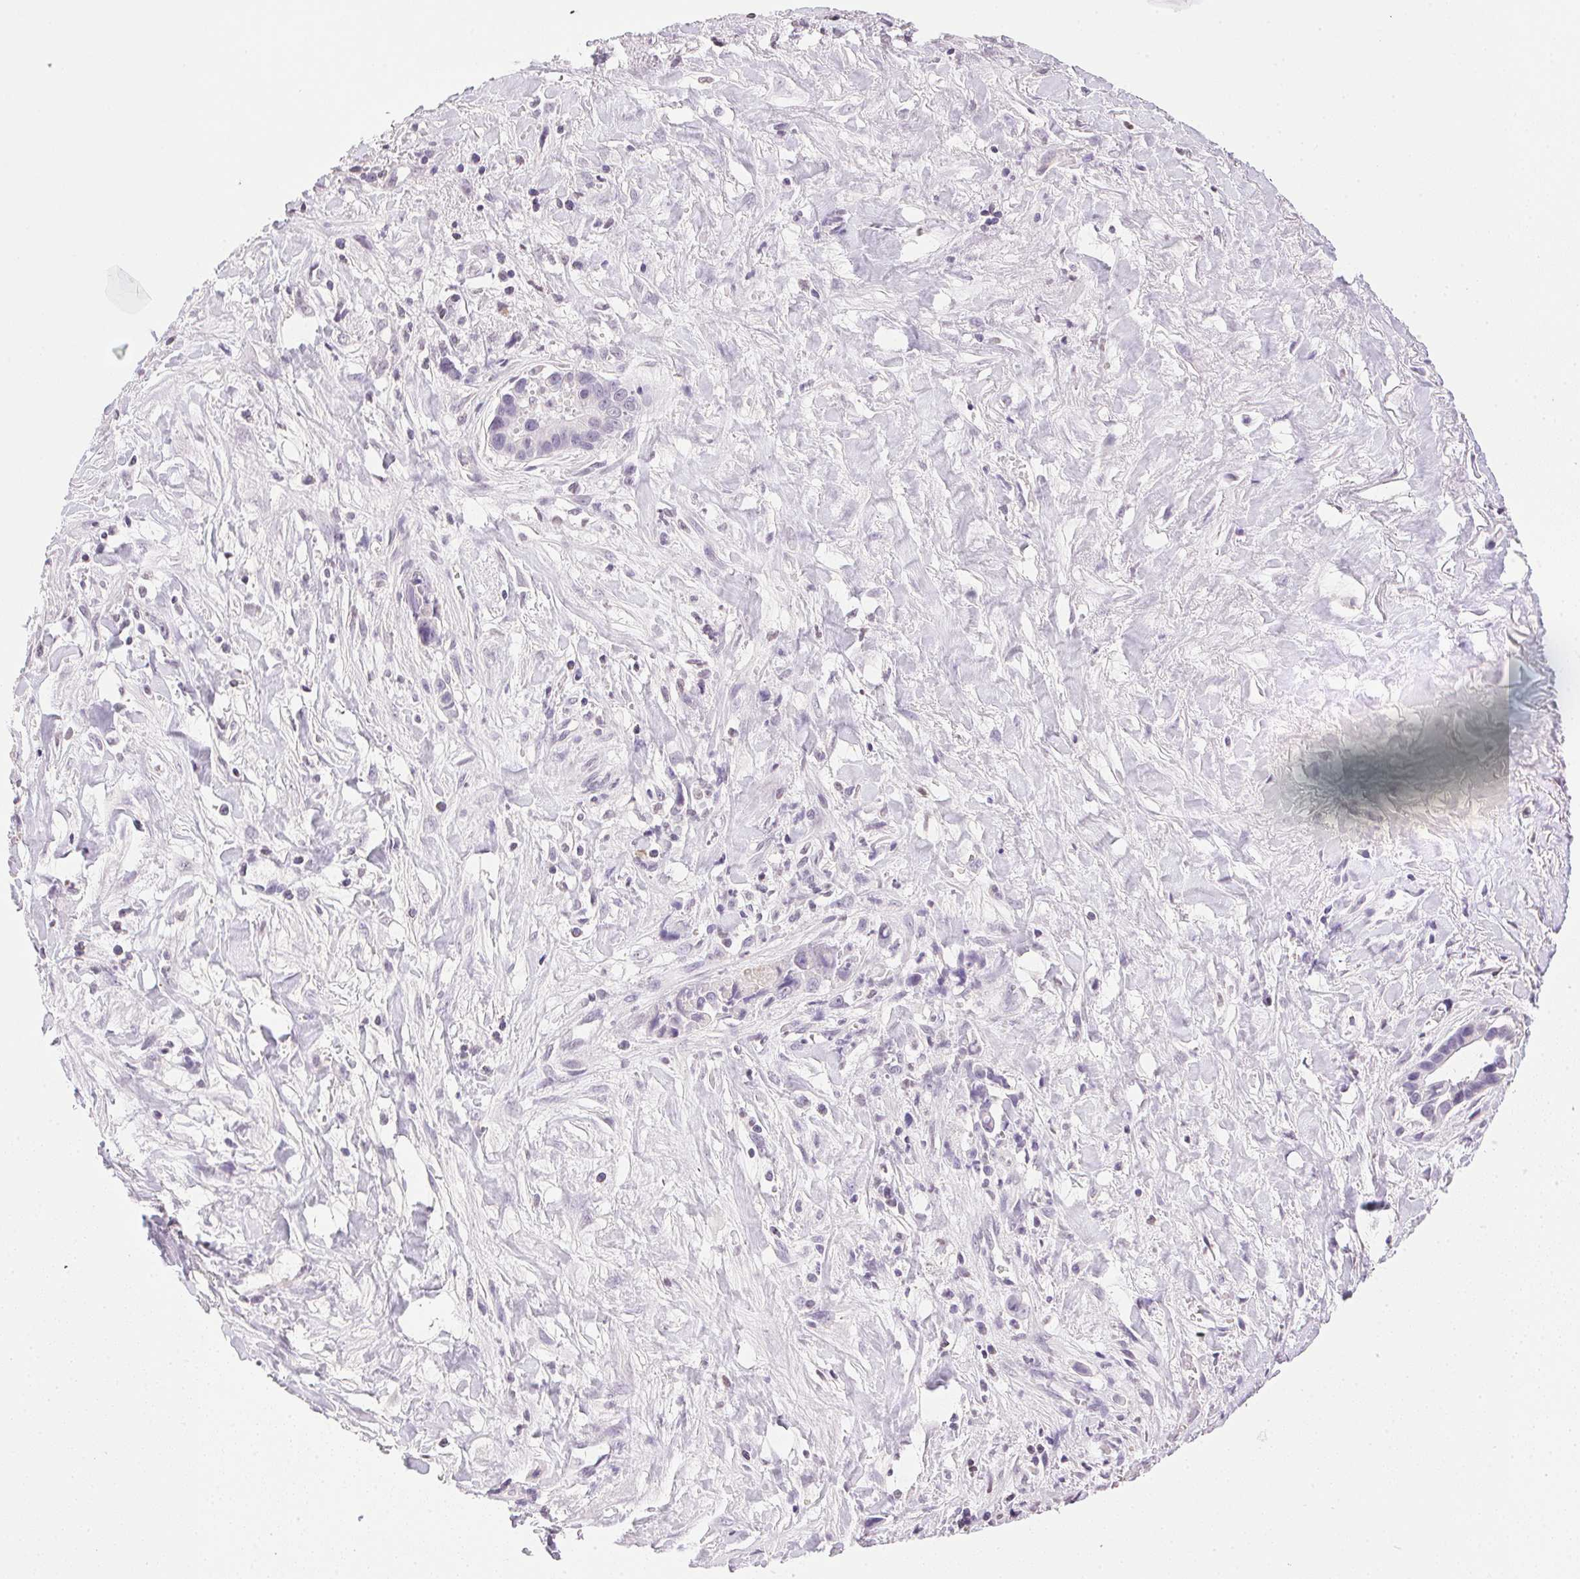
{"staining": {"intensity": "negative", "quantity": "none", "location": "none"}, "tissue": "liver cancer", "cell_type": "Tumor cells", "image_type": "cancer", "snomed": [{"axis": "morphology", "description": "Cholangiocarcinoma"}, {"axis": "topography", "description": "Liver"}], "caption": "The IHC photomicrograph has no significant staining in tumor cells of liver cholangiocarcinoma tissue.", "gene": "PRL", "patient": {"sex": "female", "age": 79}}